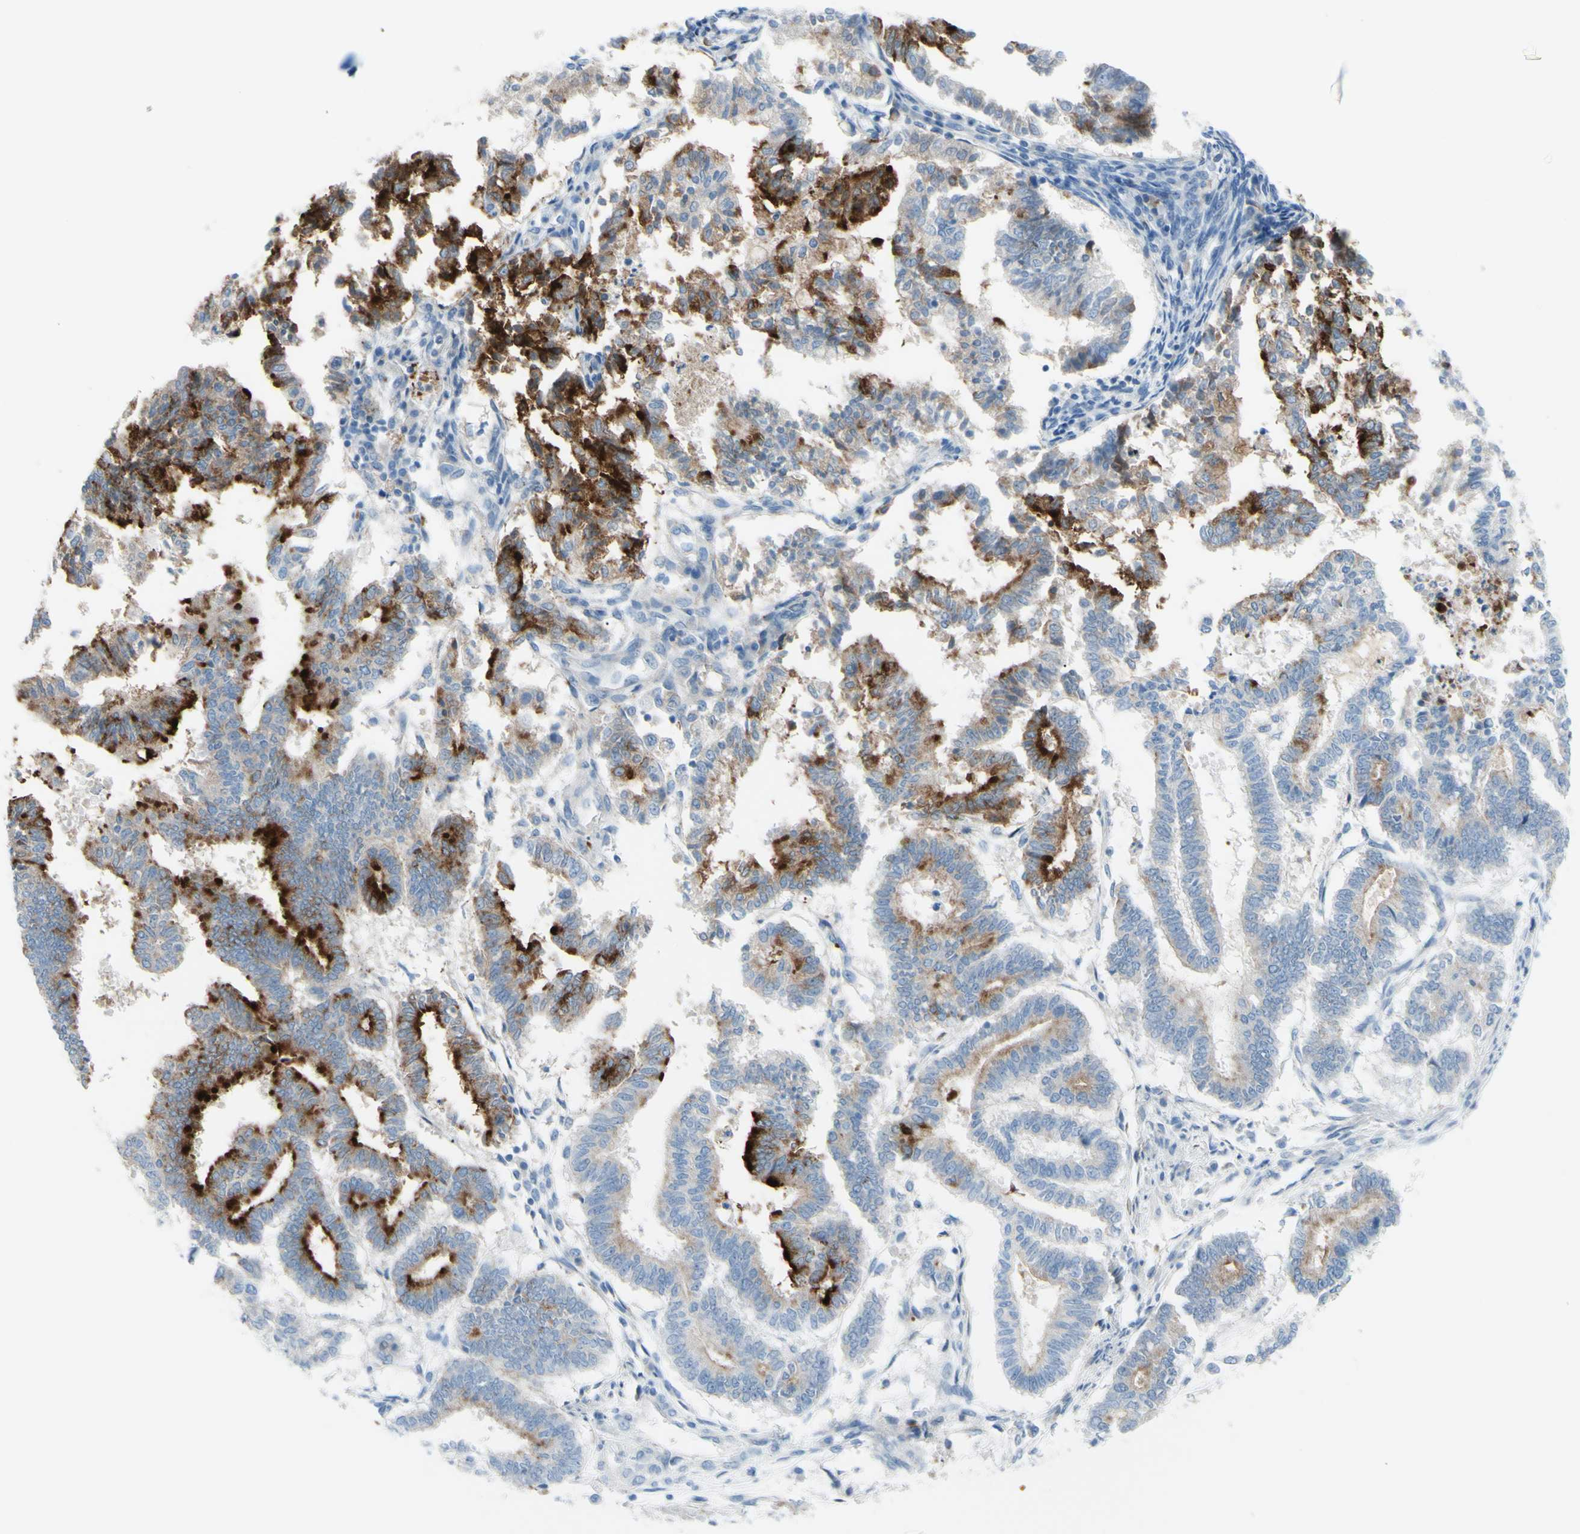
{"staining": {"intensity": "strong", "quantity": "25%-75%", "location": "cytoplasmic/membranous"}, "tissue": "endometrial cancer", "cell_type": "Tumor cells", "image_type": "cancer", "snomed": [{"axis": "morphology", "description": "Necrosis, NOS"}, {"axis": "morphology", "description": "Adenocarcinoma, NOS"}, {"axis": "topography", "description": "Endometrium"}], "caption": "A photomicrograph showing strong cytoplasmic/membranous positivity in about 25%-75% of tumor cells in endometrial cancer (adenocarcinoma), as visualized by brown immunohistochemical staining.", "gene": "TFPI2", "patient": {"sex": "female", "age": 79}}